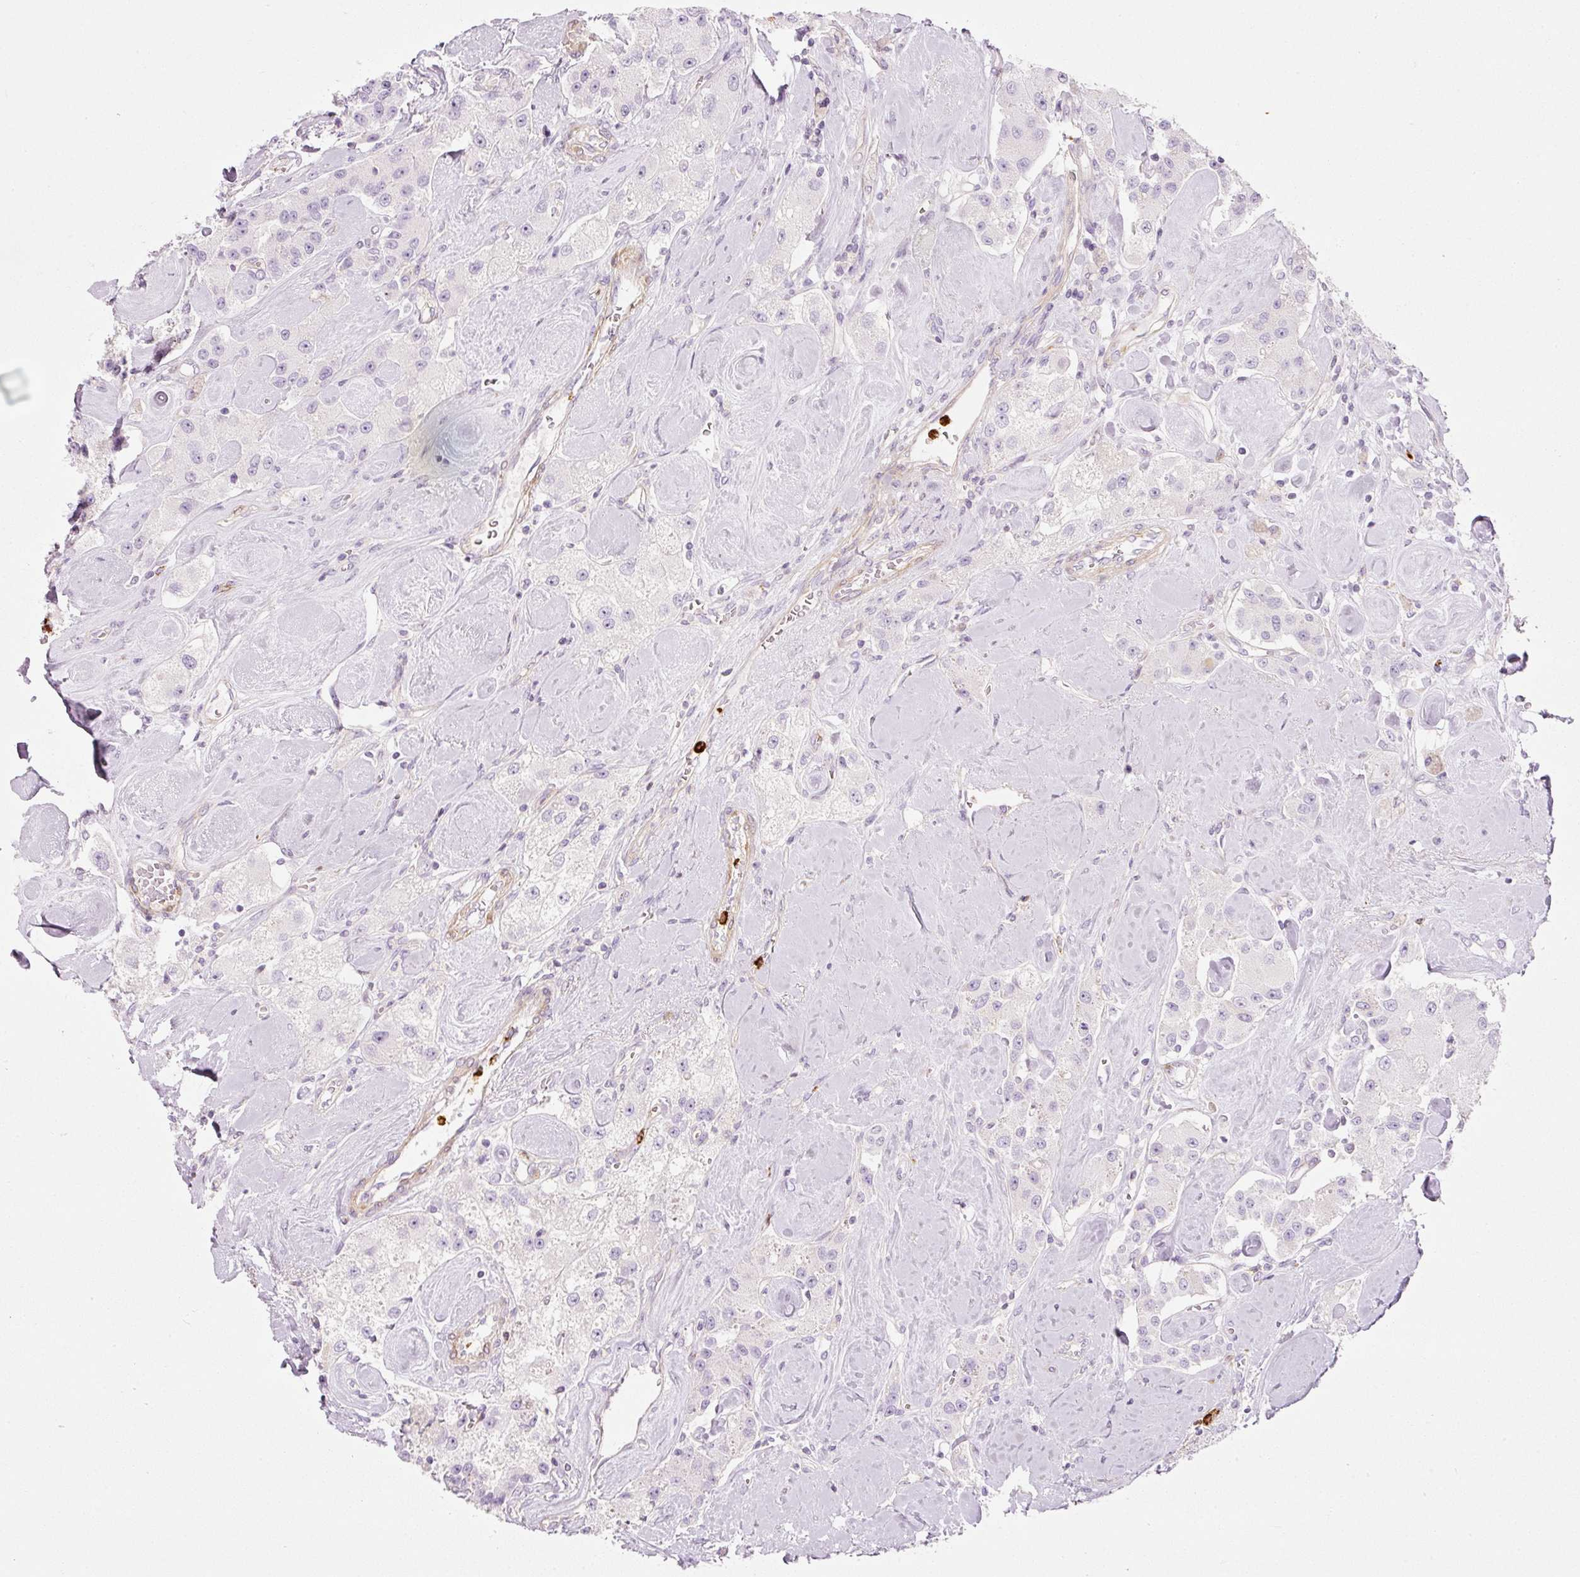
{"staining": {"intensity": "negative", "quantity": "none", "location": "none"}, "tissue": "carcinoid", "cell_type": "Tumor cells", "image_type": "cancer", "snomed": [{"axis": "morphology", "description": "Carcinoid, malignant, NOS"}, {"axis": "topography", "description": "Pancreas"}], "caption": "Immunohistochemistry histopathology image of human carcinoid stained for a protein (brown), which exhibits no expression in tumor cells. (DAB immunohistochemistry with hematoxylin counter stain).", "gene": "MAP3K3", "patient": {"sex": "male", "age": 41}}